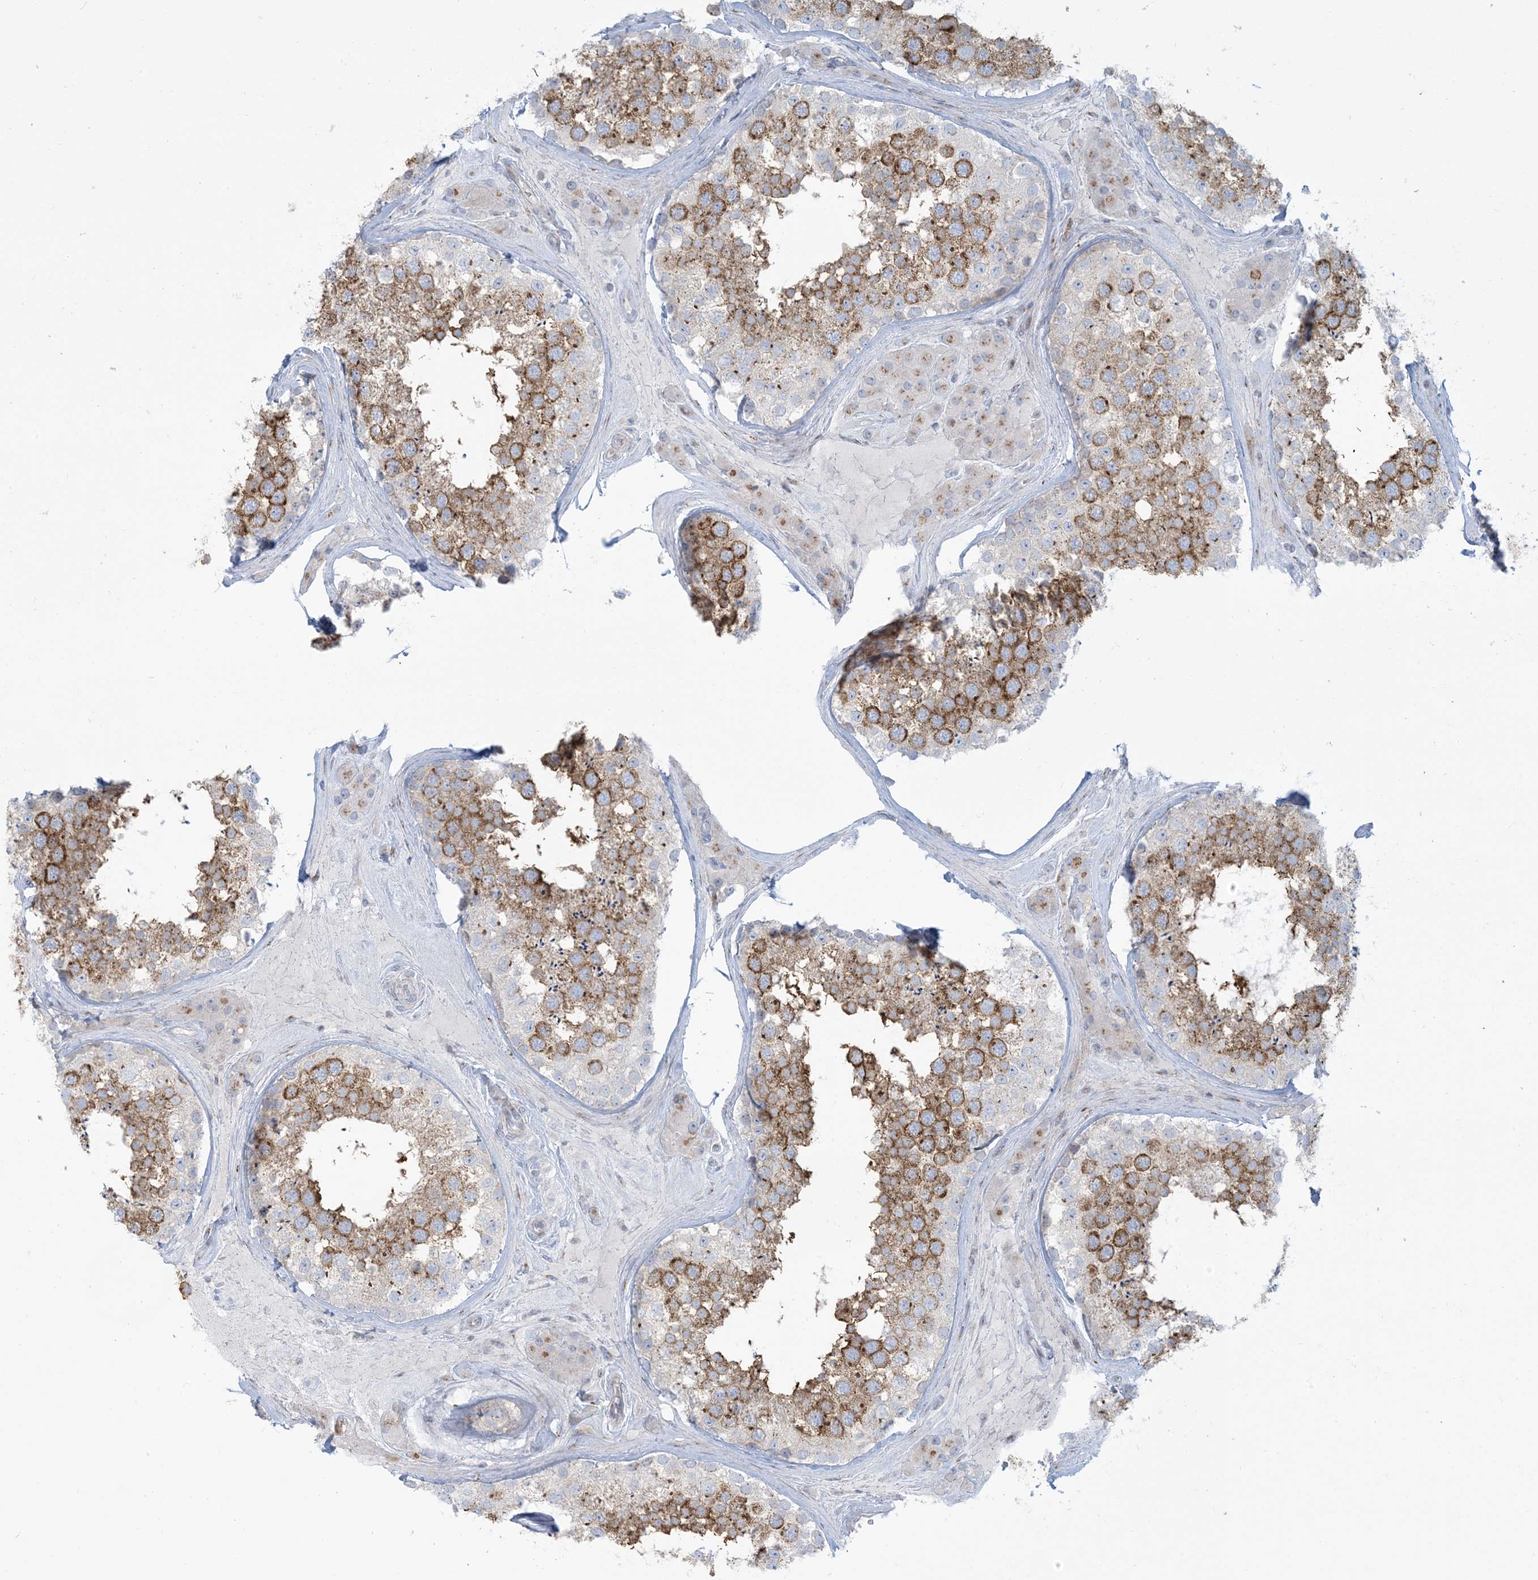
{"staining": {"intensity": "moderate", "quantity": ">75%", "location": "cytoplasmic/membranous"}, "tissue": "testis", "cell_type": "Cells in seminiferous ducts", "image_type": "normal", "snomed": [{"axis": "morphology", "description": "Normal tissue, NOS"}, {"axis": "topography", "description": "Testis"}], "caption": "DAB immunohistochemical staining of benign testis exhibits moderate cytoplasmic/membranous protein staining in approximately >75% of cells in seminiferous ducts.", "gene": "AFTPH", "patient": {"sex": "male", "age": 46}}